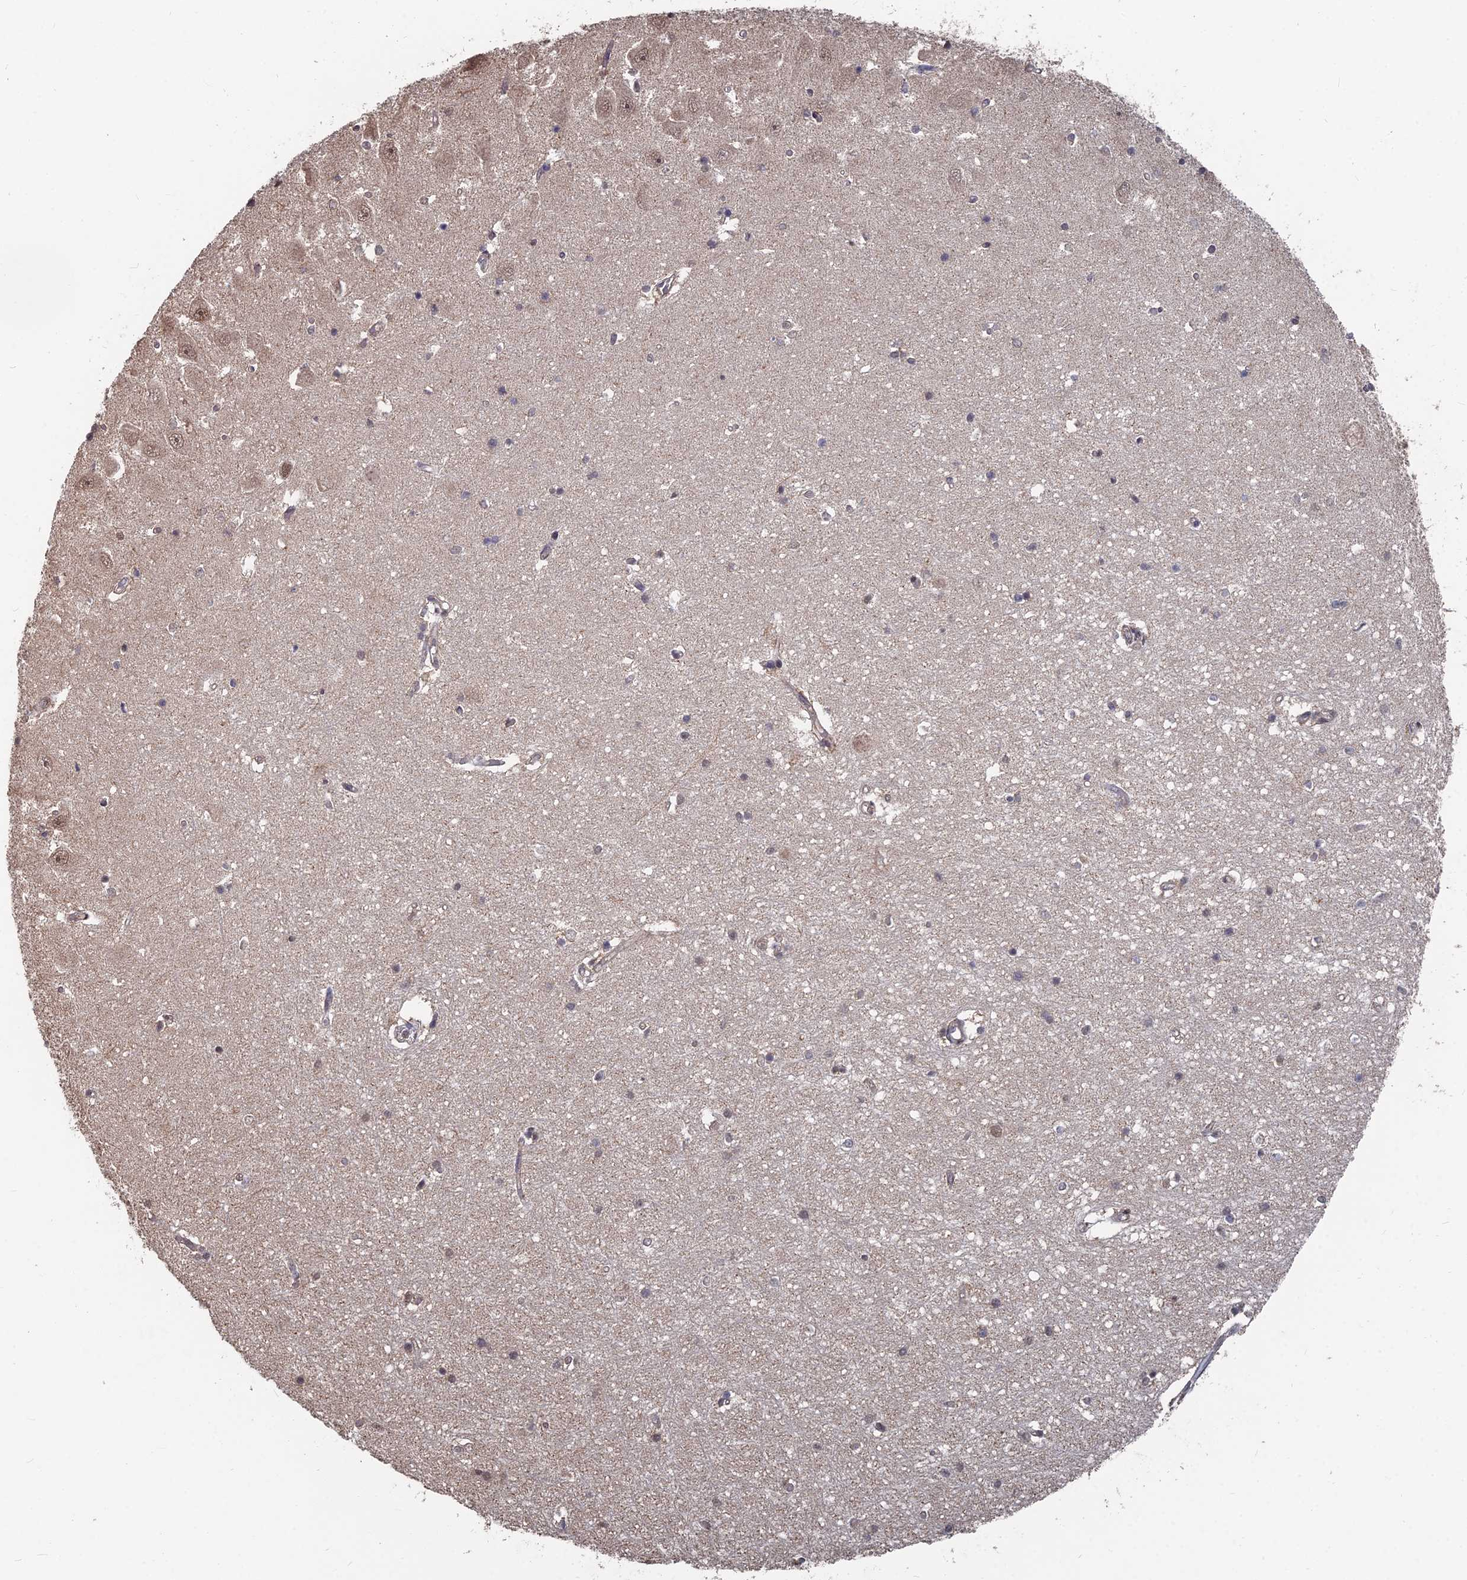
{"staining": {"intensity": "weak", "quantity": "25%-75%", "location": "cytoplasmic/membranous,nuclear"}, "tissue": "hippocampus", "cell_type": "Glial cells", "image_type": "normal", "snomed": [{"axis": "morphology", "description": "Normal tissue, NOS"}, {"axis": "topography", "description": "Hippocampus"}], "caption": "Immunohistochemistry micrograph of benign hippocampus: human hippocampus stained using IHC demonstrates low levels of weak protein expression localized specifically in the cytoplasmic/membranous,nuclear of glial cells, appearing as a cytoplasmic/membranous,nuclear brown color.", "gene": "CCNP", "patient": {"sex": "male", "age": 45}}